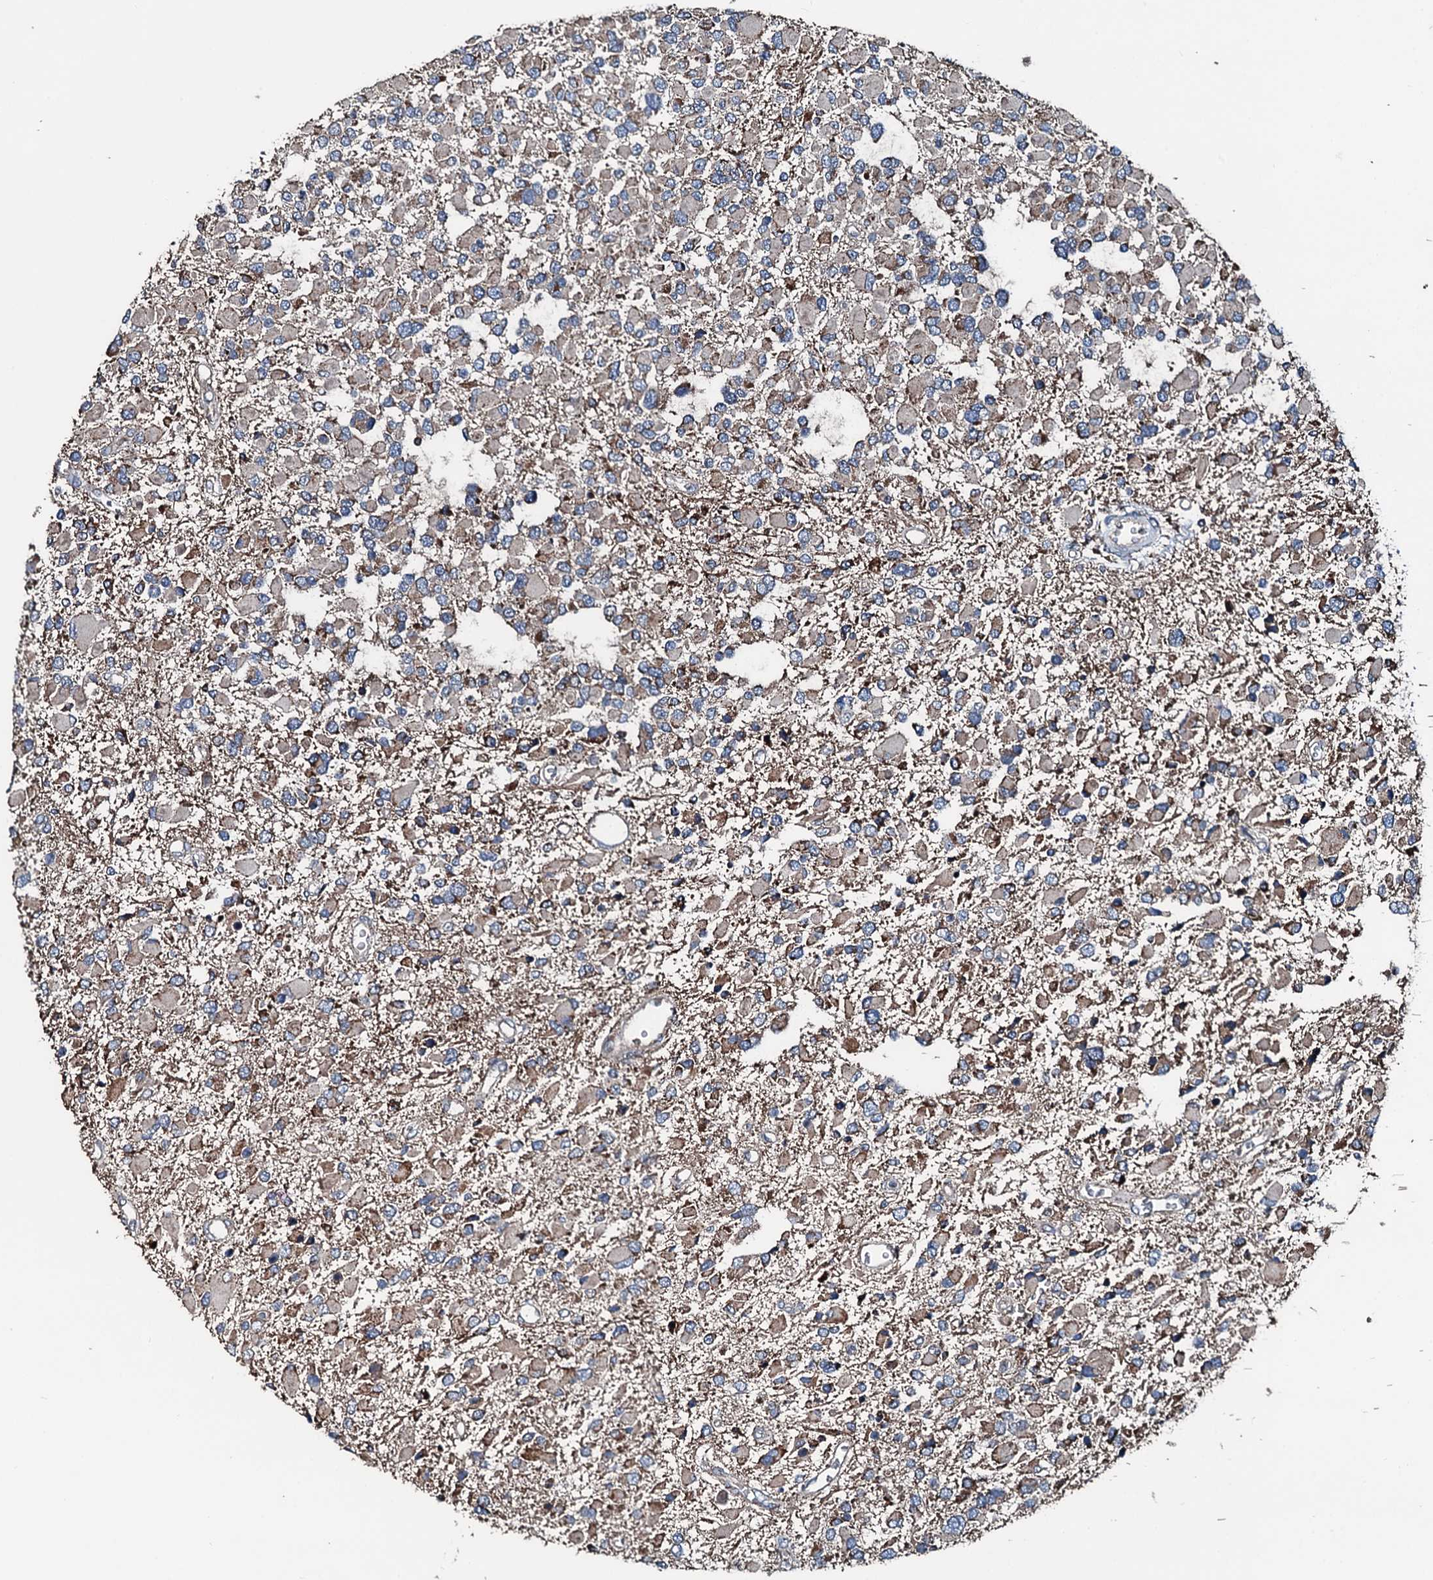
{"staining": {"intensity": "weak", "quantity": "25%-75%", "location": "cytoplasmic/membranous"}, "tissue": "glioma", "cell_type": "Tumor cells", "image_type": "cancer", "snomed": [{"axis": "morphology", "description": "Glioma, malignant, High grade"}, {"axis": "topography", "description": "Brain"}], "caption": "Weak cytoplasmic/membranous expression for a protein is appreciated in about 25%-75% of tumor cells of malignant high-grade glioma using immunohistochemistry.", "gene": "ACSS3", "patient": {"sex": "male", "age": 53}}